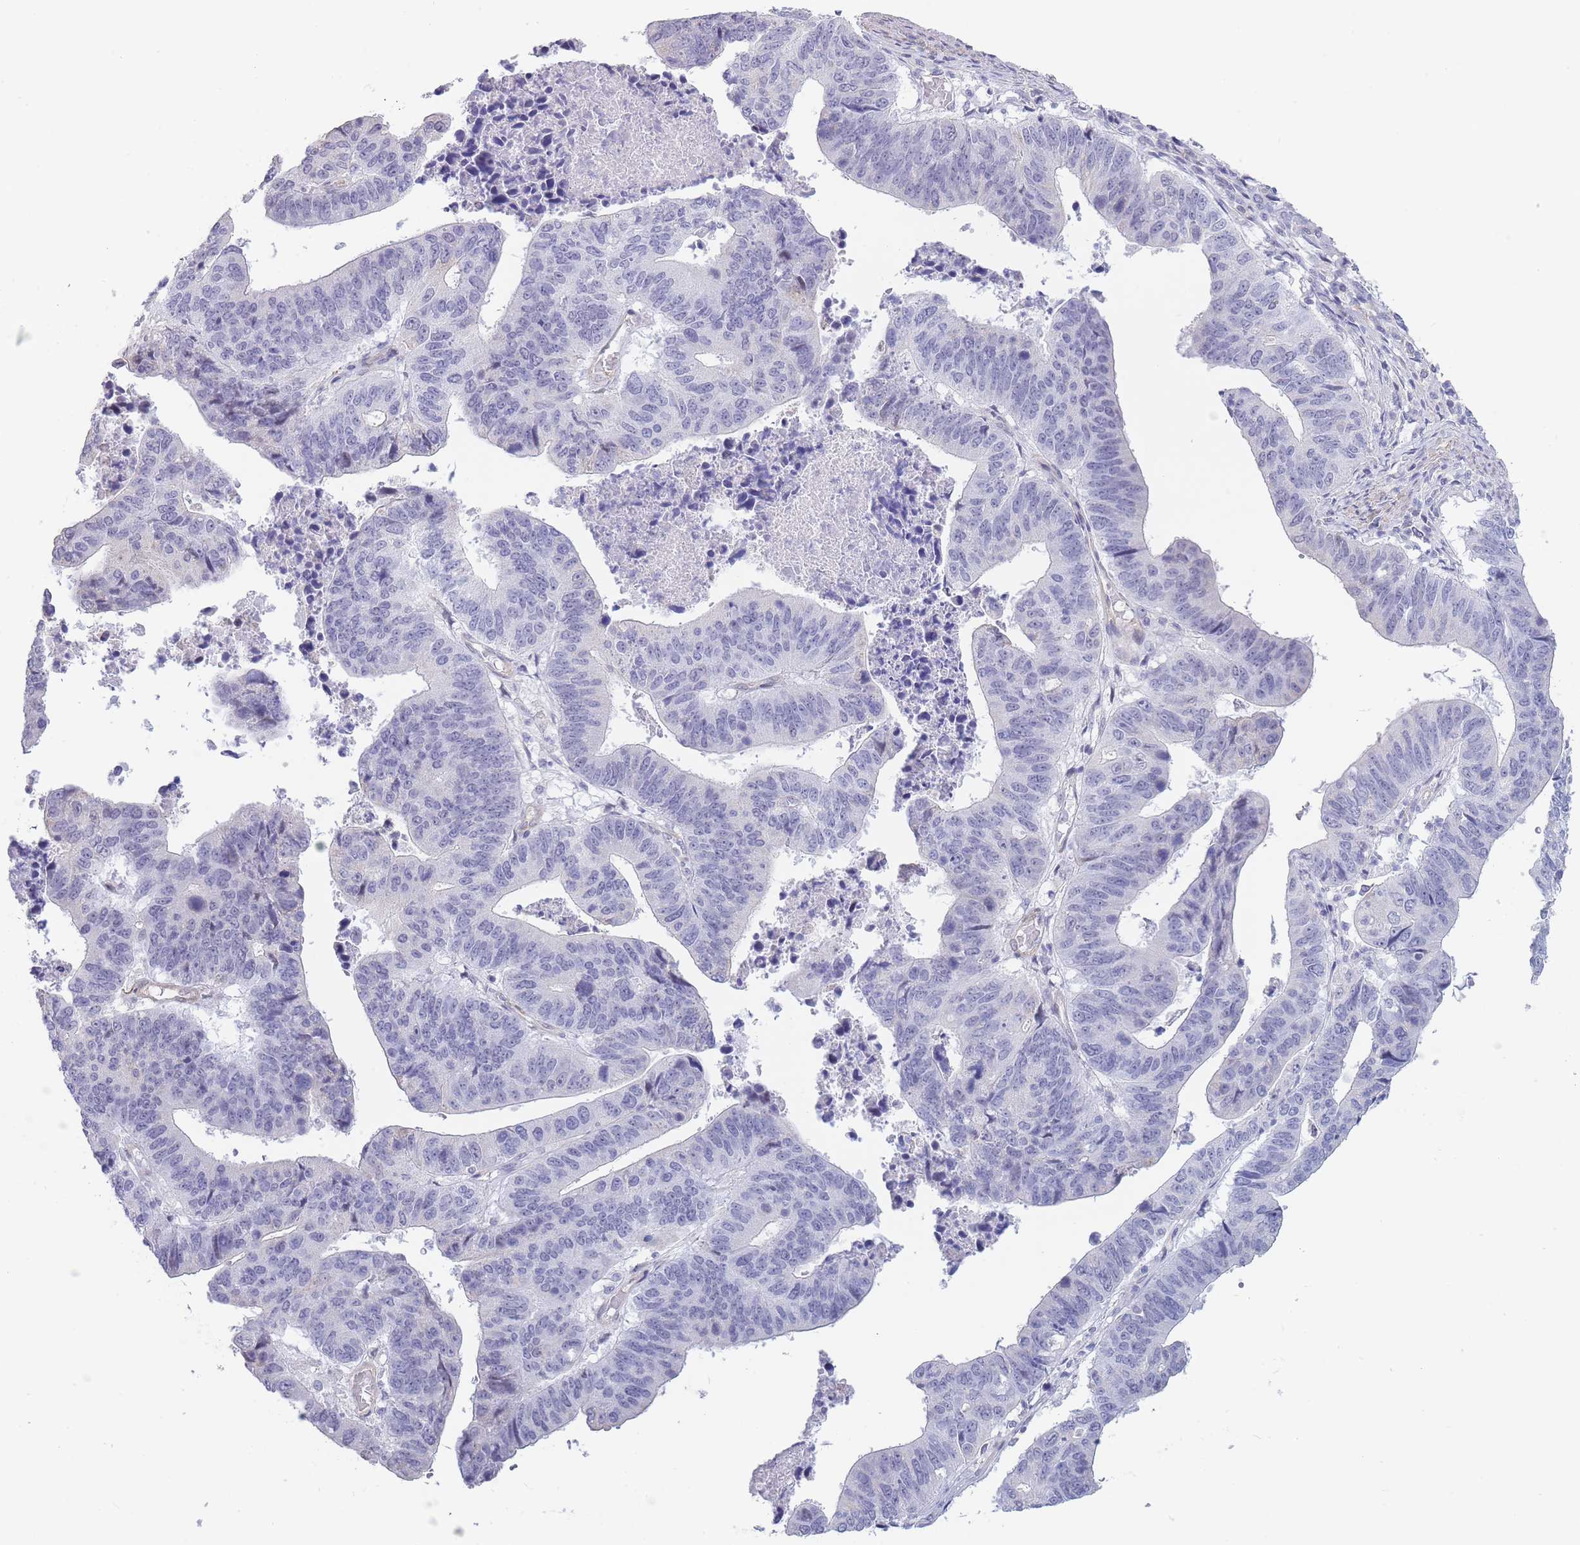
{"staining": {"intensity": "negative", "quantity": "none", "location": "none"}, "tissue": "stomach cancer", "cell_type": "Tumor cells", "image_type": "cancer", "snomed": [{"axis": "morphology", "description": "Adenocarcinoma, NOS"}, {"axis": "topography", "description": "Stomach"}], "caption": "DAB immunohistochemical staining of stomach cancer displays no significant staining in tumor cells.", "gene": "ASAP3", "patient": {"sex": "male", "age": 59}}